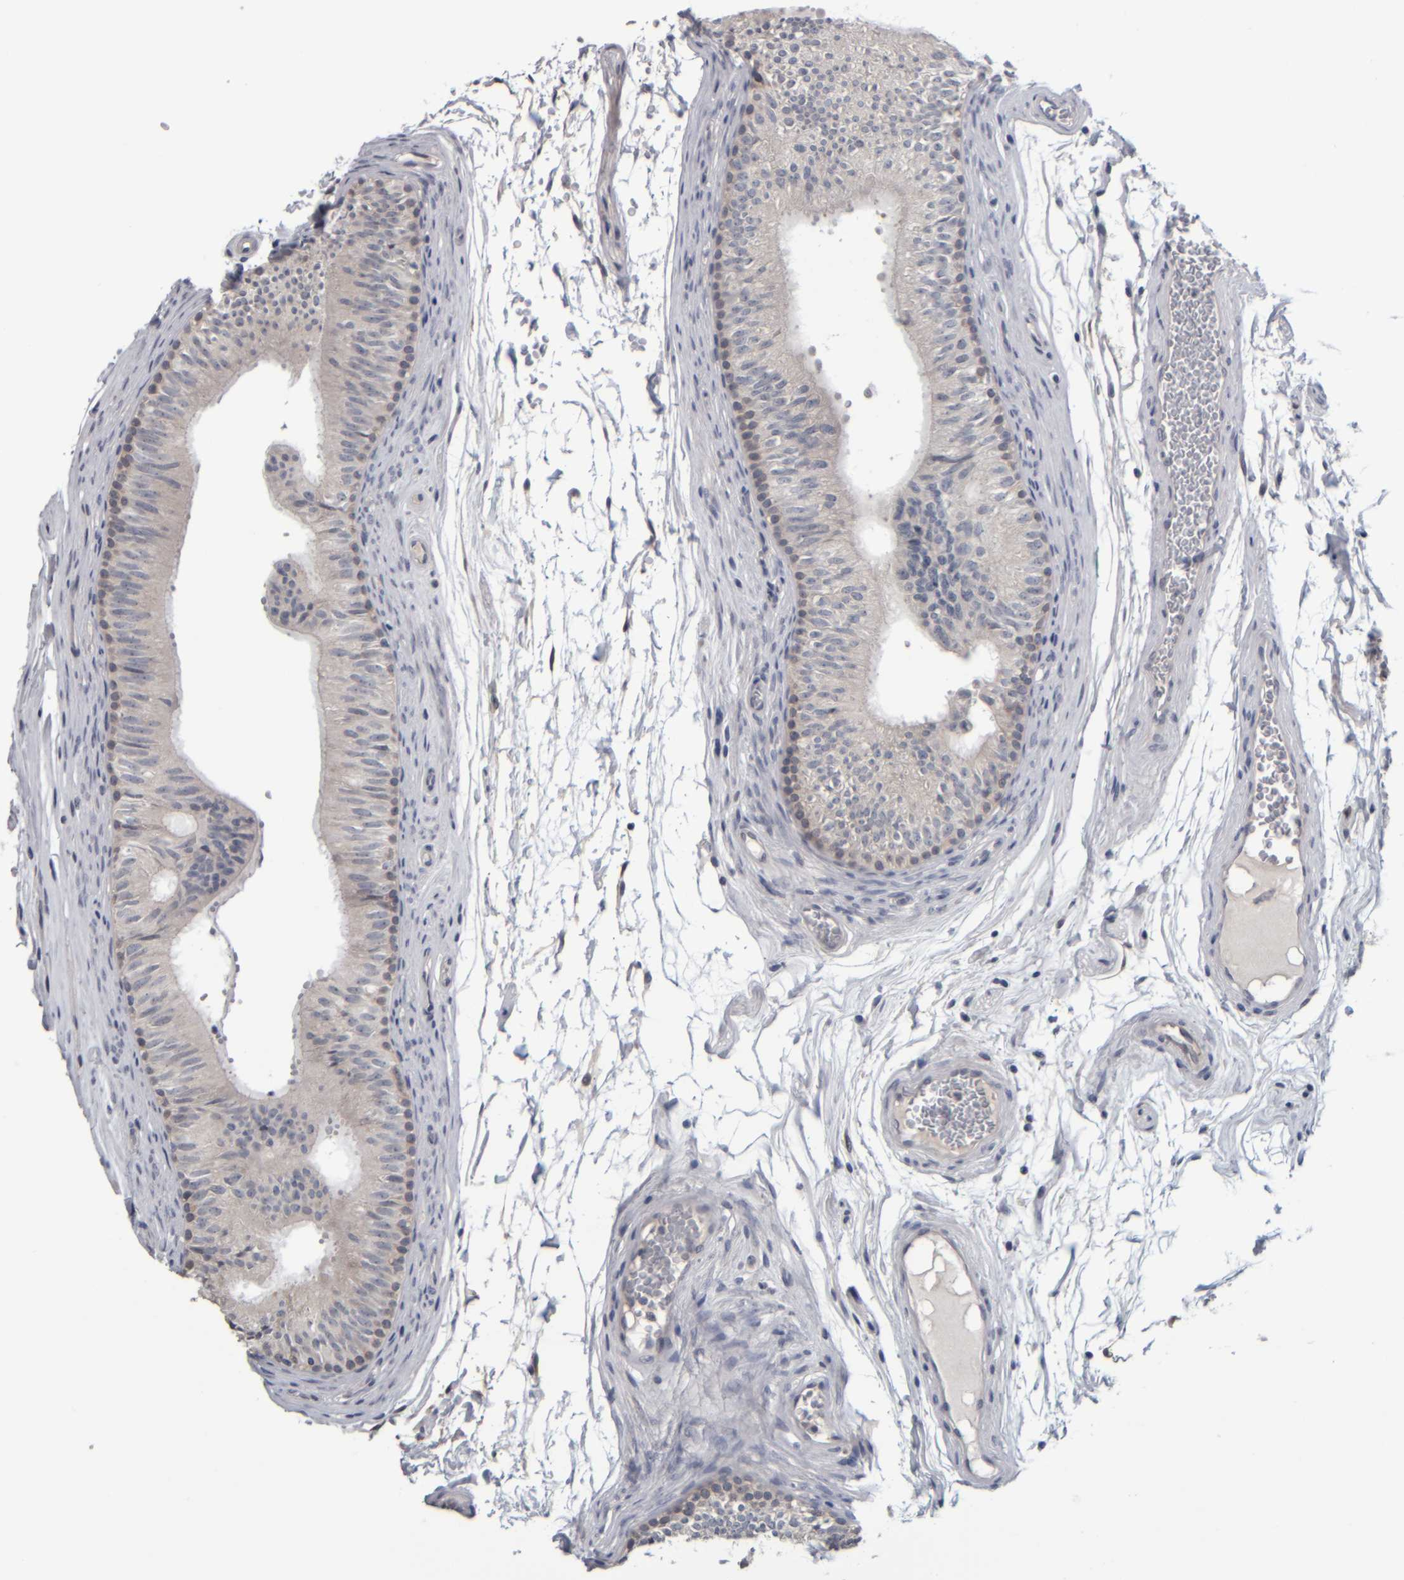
{"staining": {"intensity": "negative", "quantity": "none", "location": "none"}, "tissue": "epididymis", "cell_type": "Glandular cells", "image_type": "normal", "snomed": [{"axis": "morphology", "description": "Normal tissue, NOS"}, {"axis": "topography", "description": "Epididymis"}], "caption": "Protein analysis of unremarkable epididymis demonstrates no significant positivity in glandular cells. (Brightfield microscopy of DAB immunohistochemistry (IHC) at high magnification).", "gene": "COL14A1", "patient": {"sex": "male", "age": 36}}